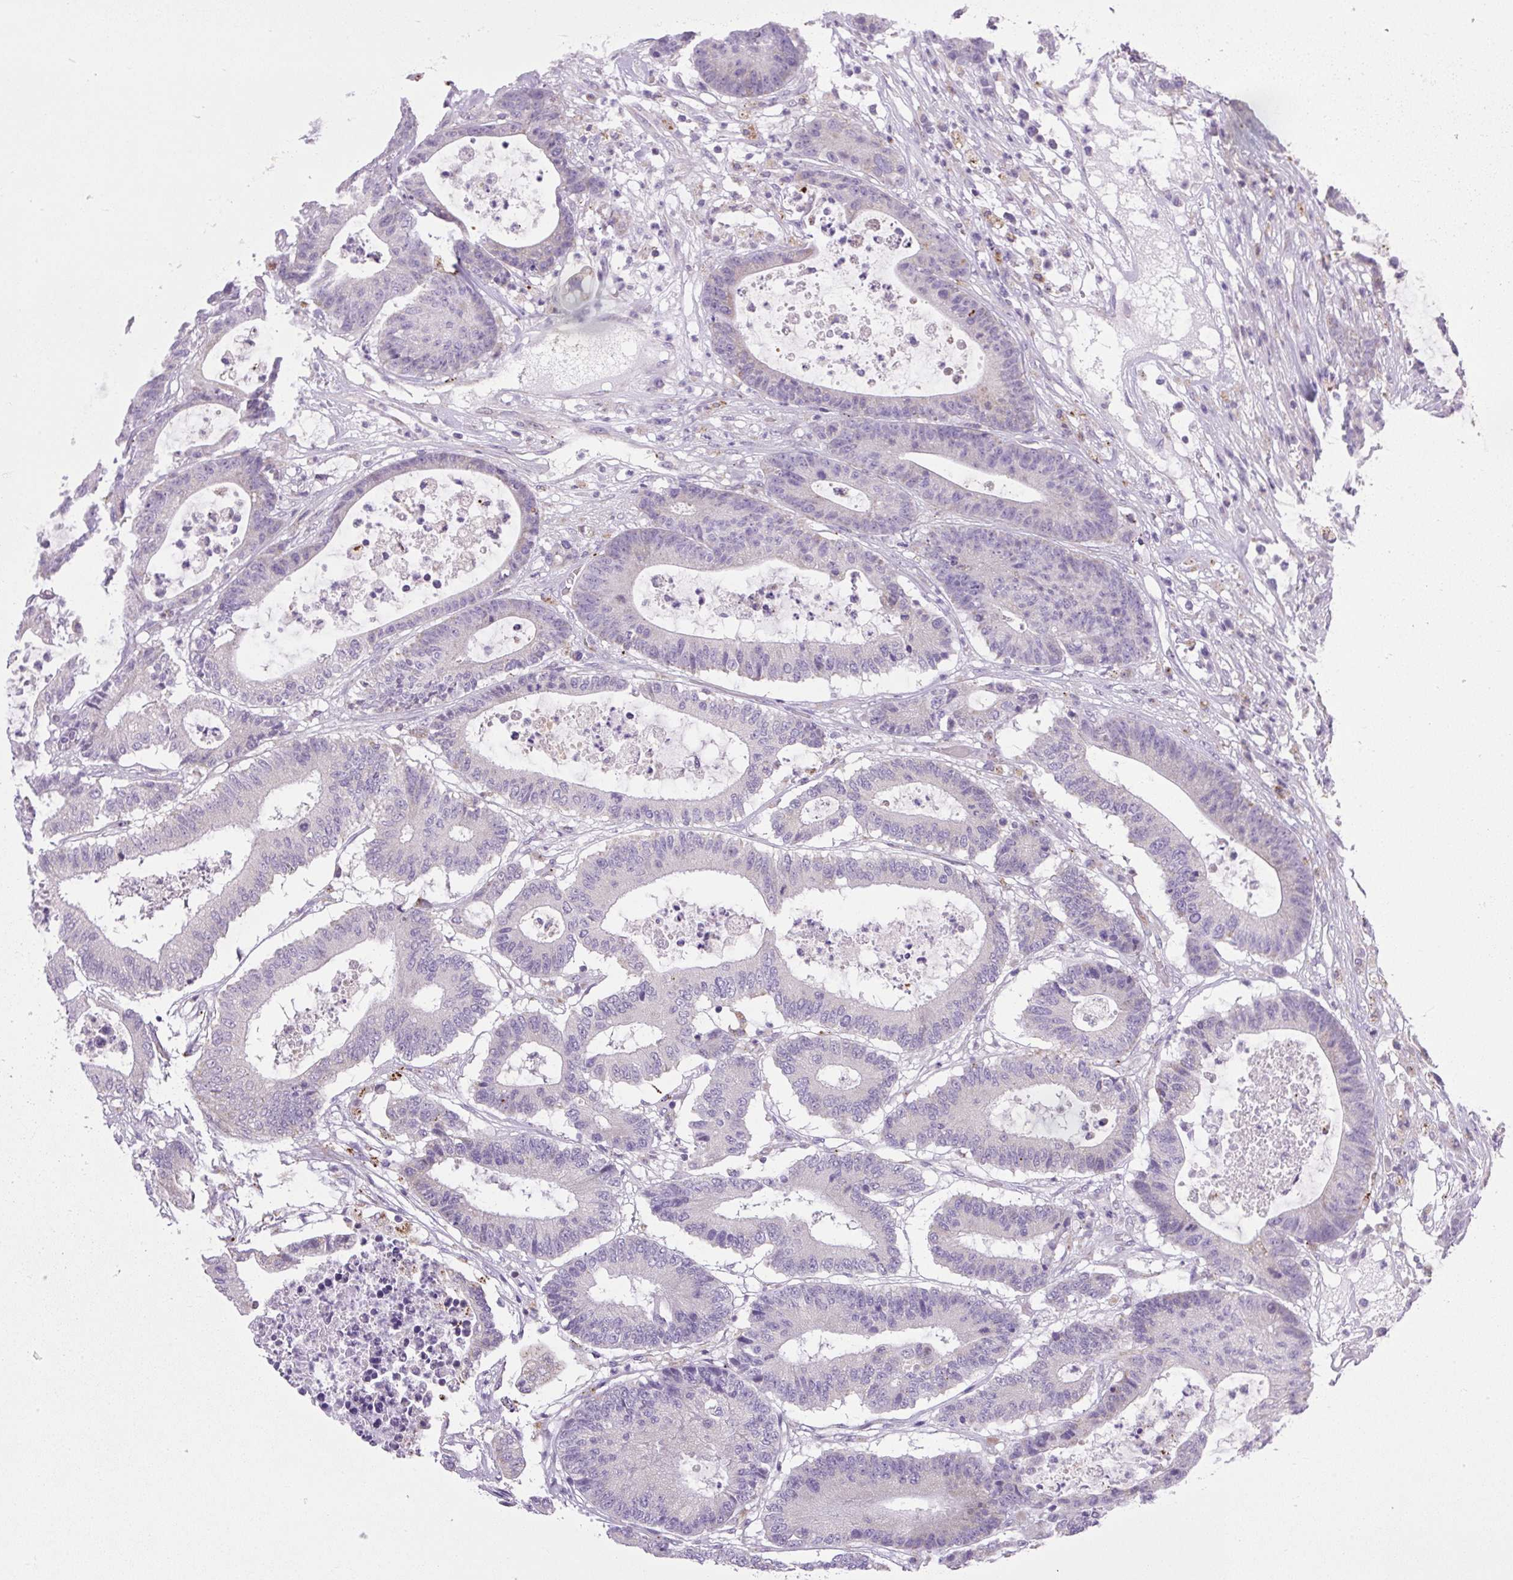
{"staining": {"intensity": "negative", "quantity": "none", "location": "none"}, "tissue": "colorectal cancer", "cell_type": "Tumor cells", "image_type": "cancer", "snomed": [{"axis": "morphology", "description": "Adenocarcinoma, NOS"}, {"axis": "topography", "description": "Colon"}], "caption": "The image displays no significant positivity in tumor cells of colorectal cancer.", "gene": "RNASE10", "patient": {"sex": "female", "age": 84}}